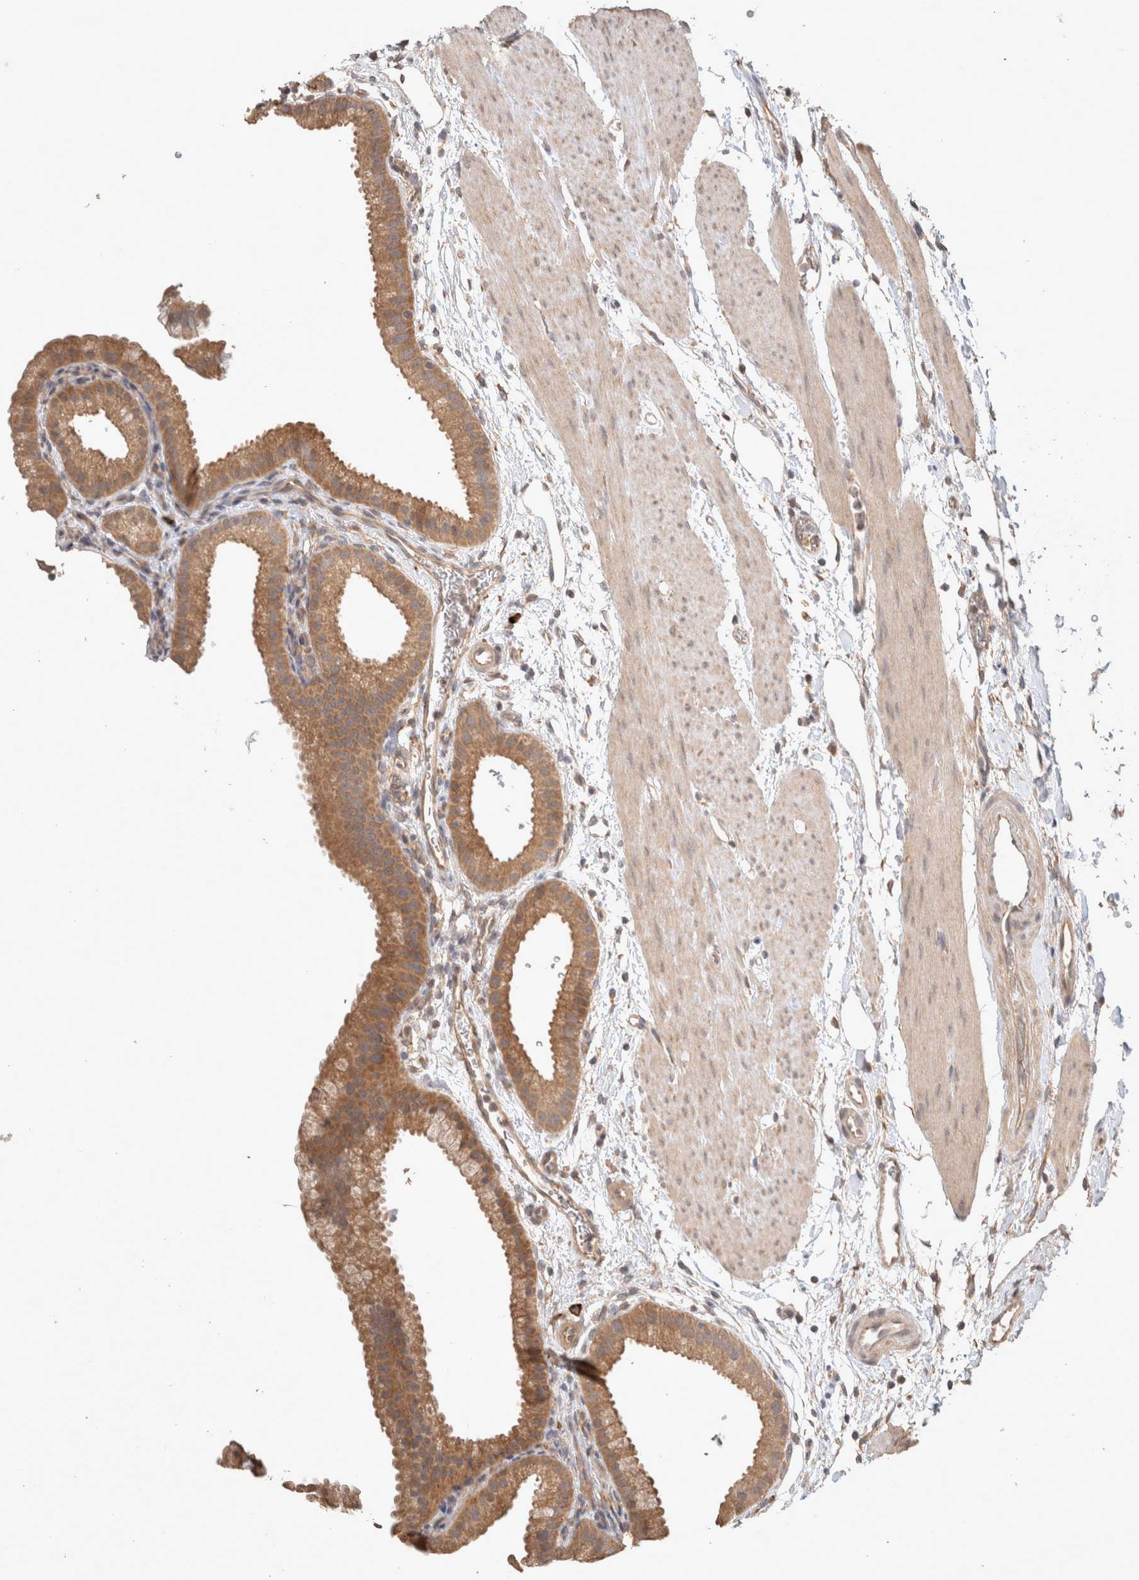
{"staining": {"intensity": "moderate", "quantity": ">75%", "location": "cytoplasmic/membranous"}, "tissue": "gallbladder", "cell_type": "Glandular cells", "image_type": "normal", "snomed": [{"axis": "morphology", "description": "Normal tissue, NOS"}, {"axis": "topography", "description": "Gallbladder"}], "caption": "Gallbladder stained for a protein (brown) demonstrates moderate cytoplasmic/membranous positive staining in about >75% of glandular cells.", "gene": "HROB", "patient": {"sex": "female", "age": 64}}